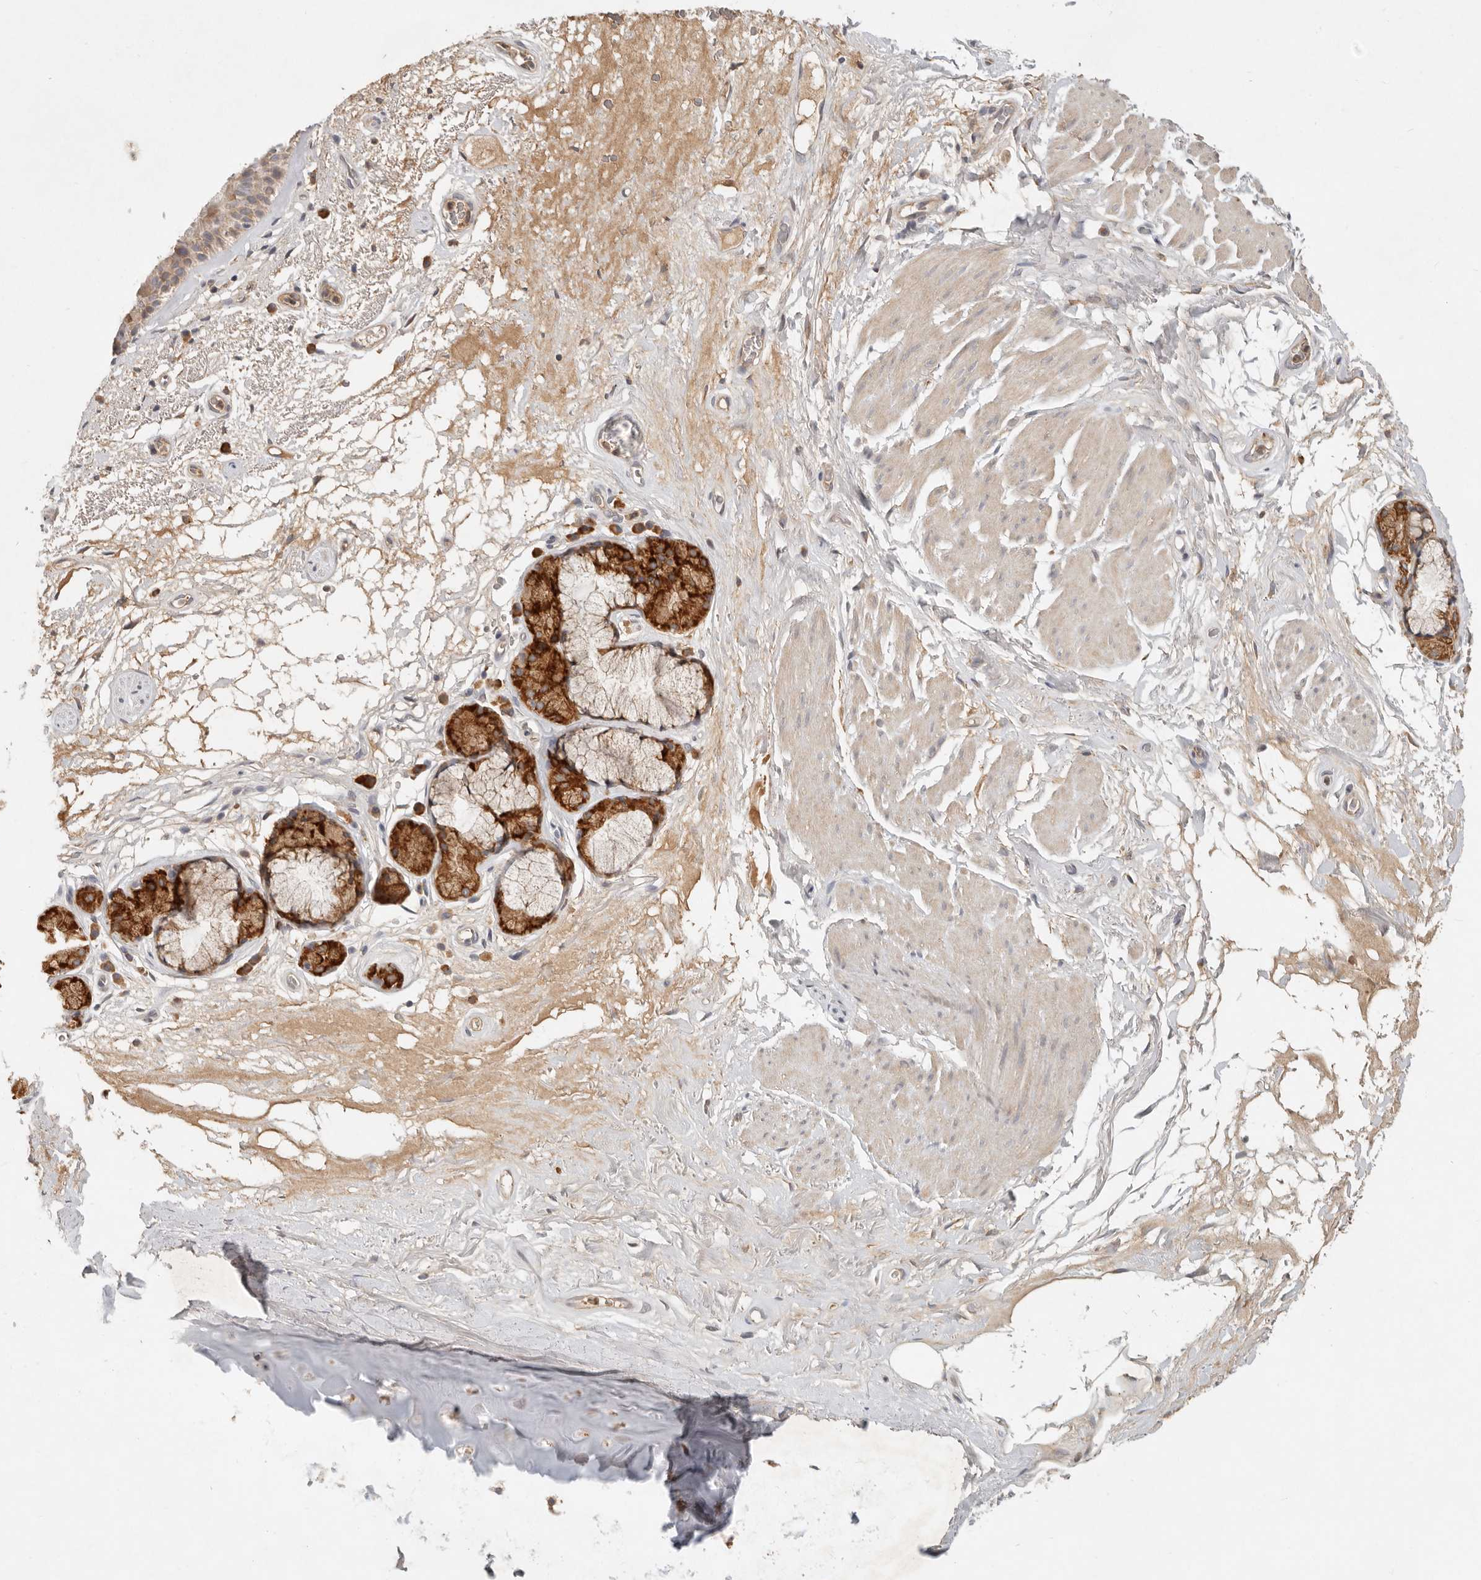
{"staining": {"intensity": "moderate", "quantity": ">75%", "location": "cytoplasmic/membranous"}, "tissue": "bronchus", "cell_type": "Respiratory epithelial cells", "image_type": "normal", "snomed": [{"axis": "morphology", "description": "Normal tissue, NOS"}, {"axis": "topography", "description": "Cartilage tissue"}], "caption": "Protein staining of normal bronchus displays moderate cytoplasmic/membranous positivity in approximately >75% of respiratory epithelial cells.", "gene": "ARHGEF10L", "patient": {"sex": "female", "age": 63}}